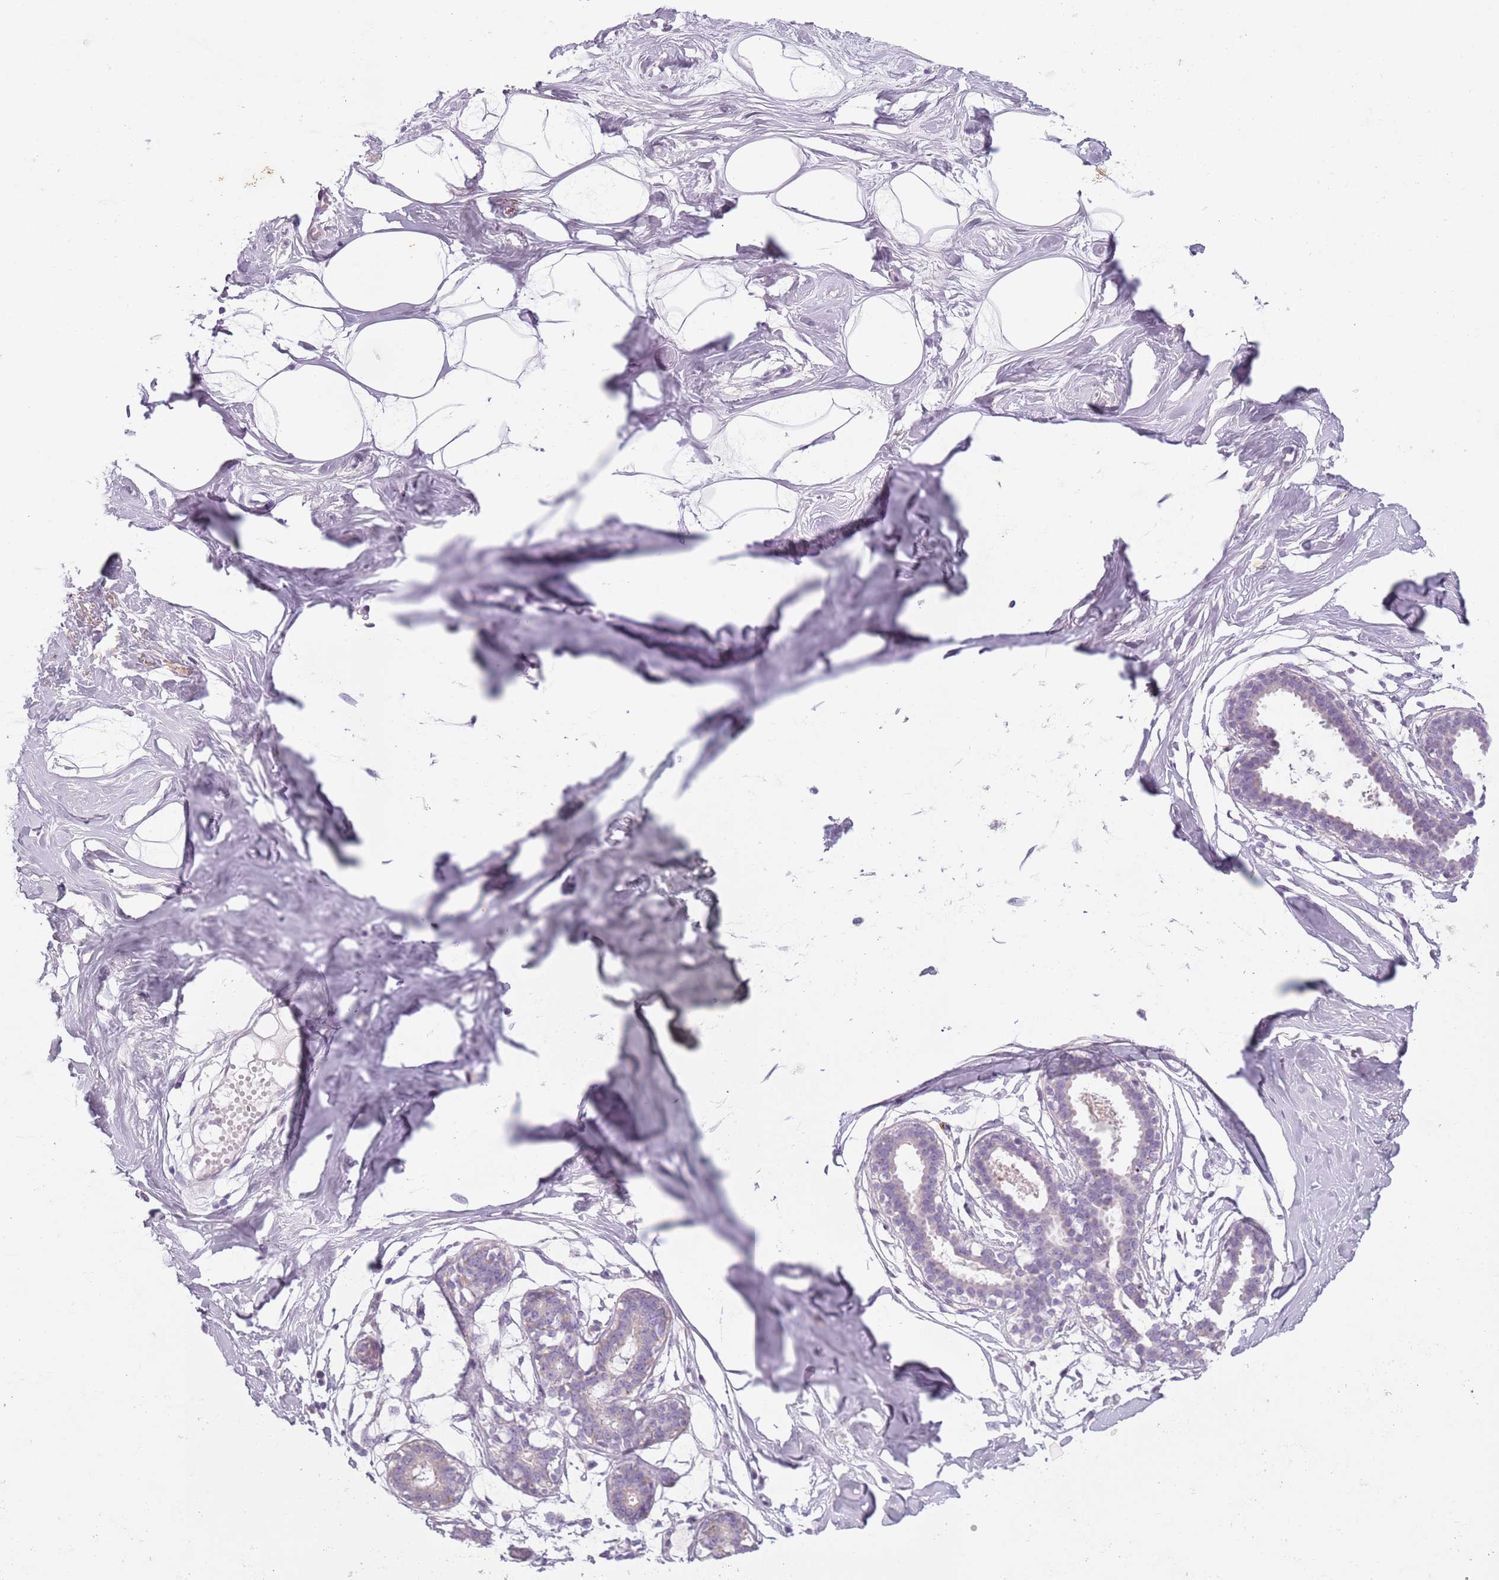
{"staining": {"intensity": "negative", "quantity": "none", "location": "none"}, "tissue": "breast", "cell_type": "Adipocytes", "image_type": "normal", "snomed": [{"axis": "morphology", "description": "Normal tissue, NOS"}, {"axis": "morphology", "description": "Adenoma, NOS"}, {"axis": "topography", "description": "Breast"}], "caption": "High magnification brightfield microscopy of benign breast stained with DAB (brown) and counterstained with hematoxylin (blue): adipocytes show no significant positivity.", "gene": "MEGF8", "patient": {"sex": "female", "age": 23}}